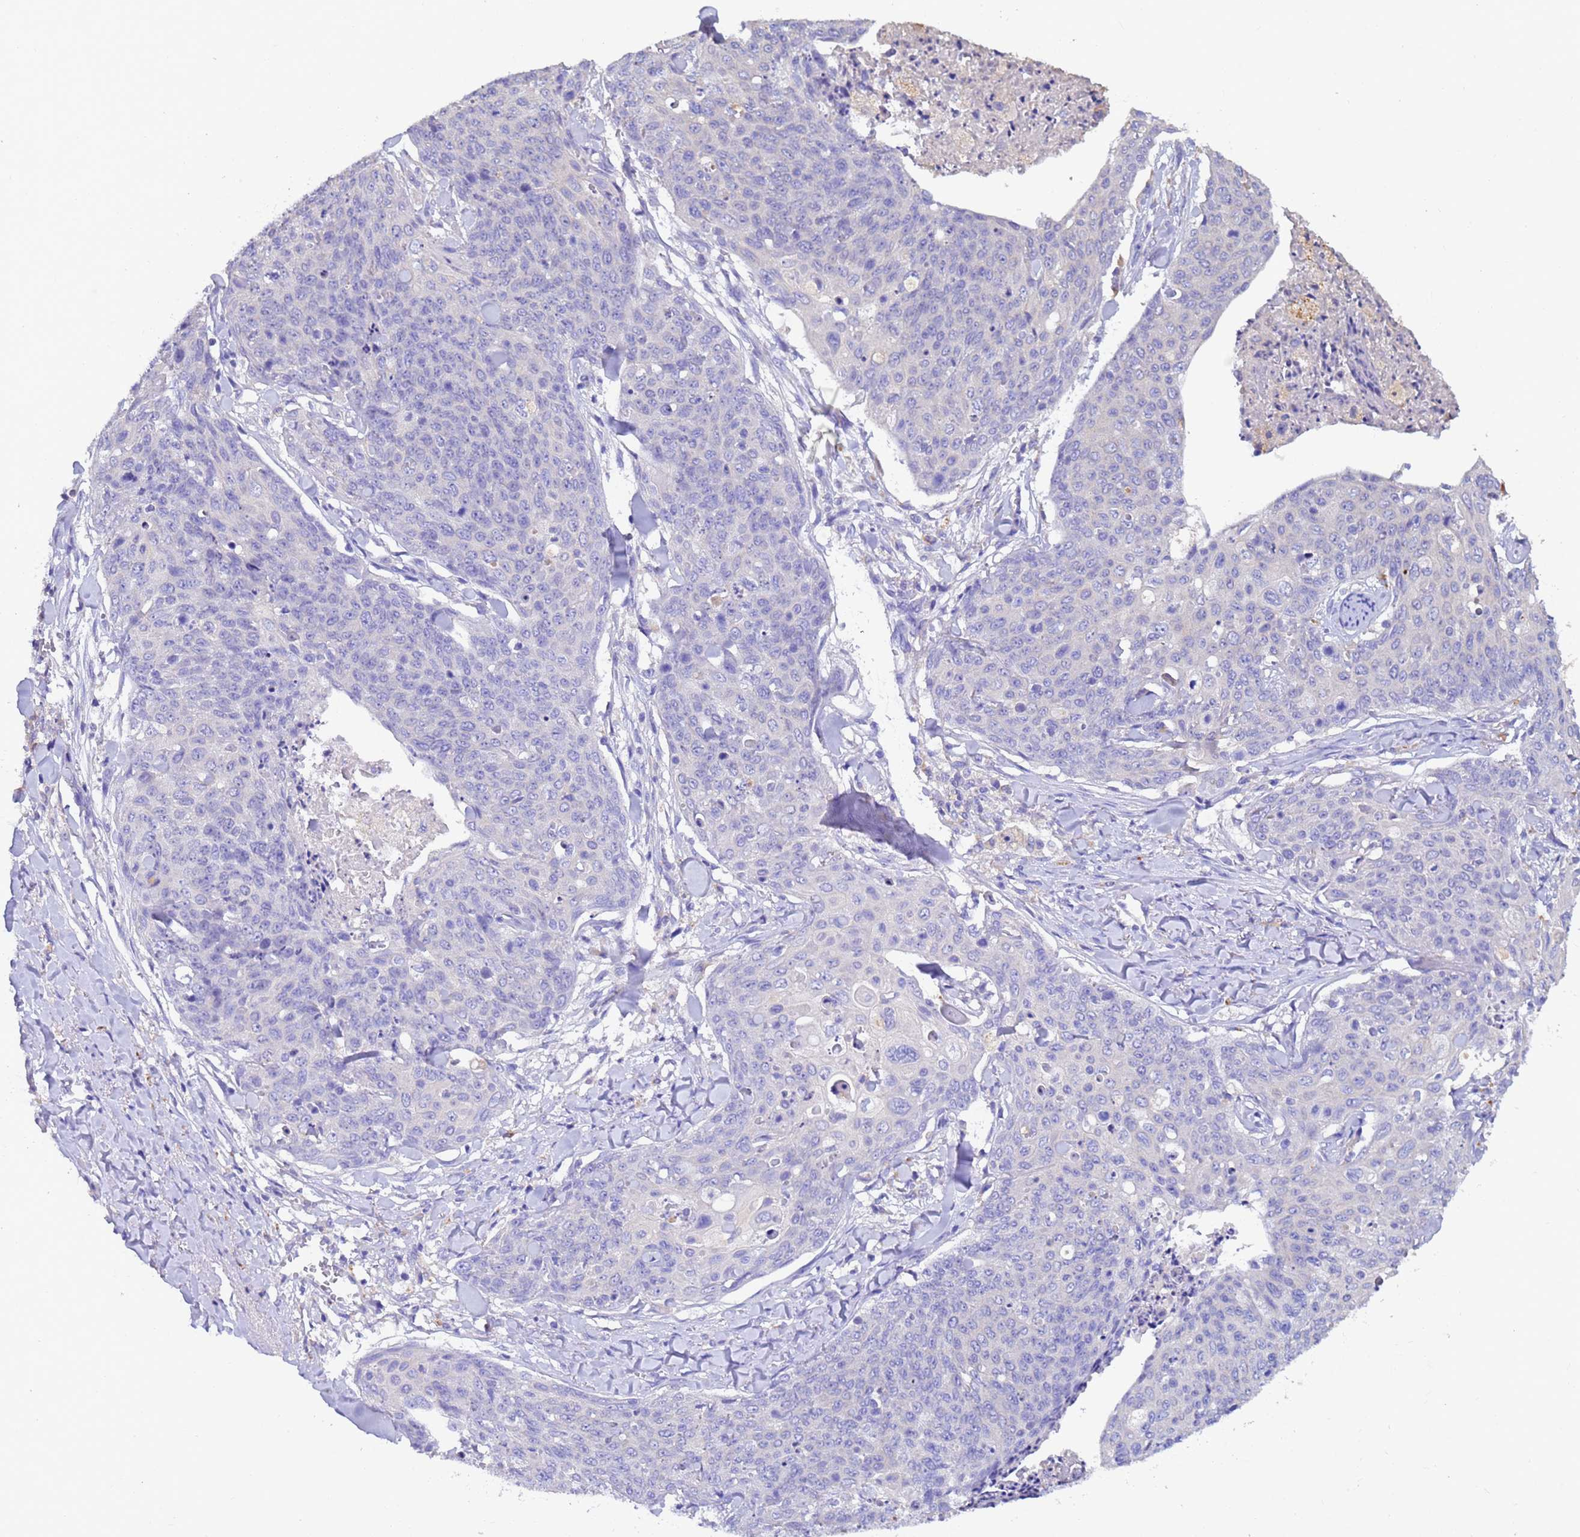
{"staining": {"intensity": "negative", "quantity": "none", "location": "none"}, "tissue": "skin cancer", "cell_type": "Tumor cells", "image_type": "cancer", "snomed": [{"axis": "morphology", "description": "Squamous cell carcinoma, NOS"}, {"axis": "topography", "description": "Skin"}, {"axis": "topography", "description": "Vulva"}], "caption": "Image shows no protein positivity in tumor cells of squamous cell carcinoma (skin) tissue.", "gene": "SRL", "patient": {"sex": "female", "age": 85}}